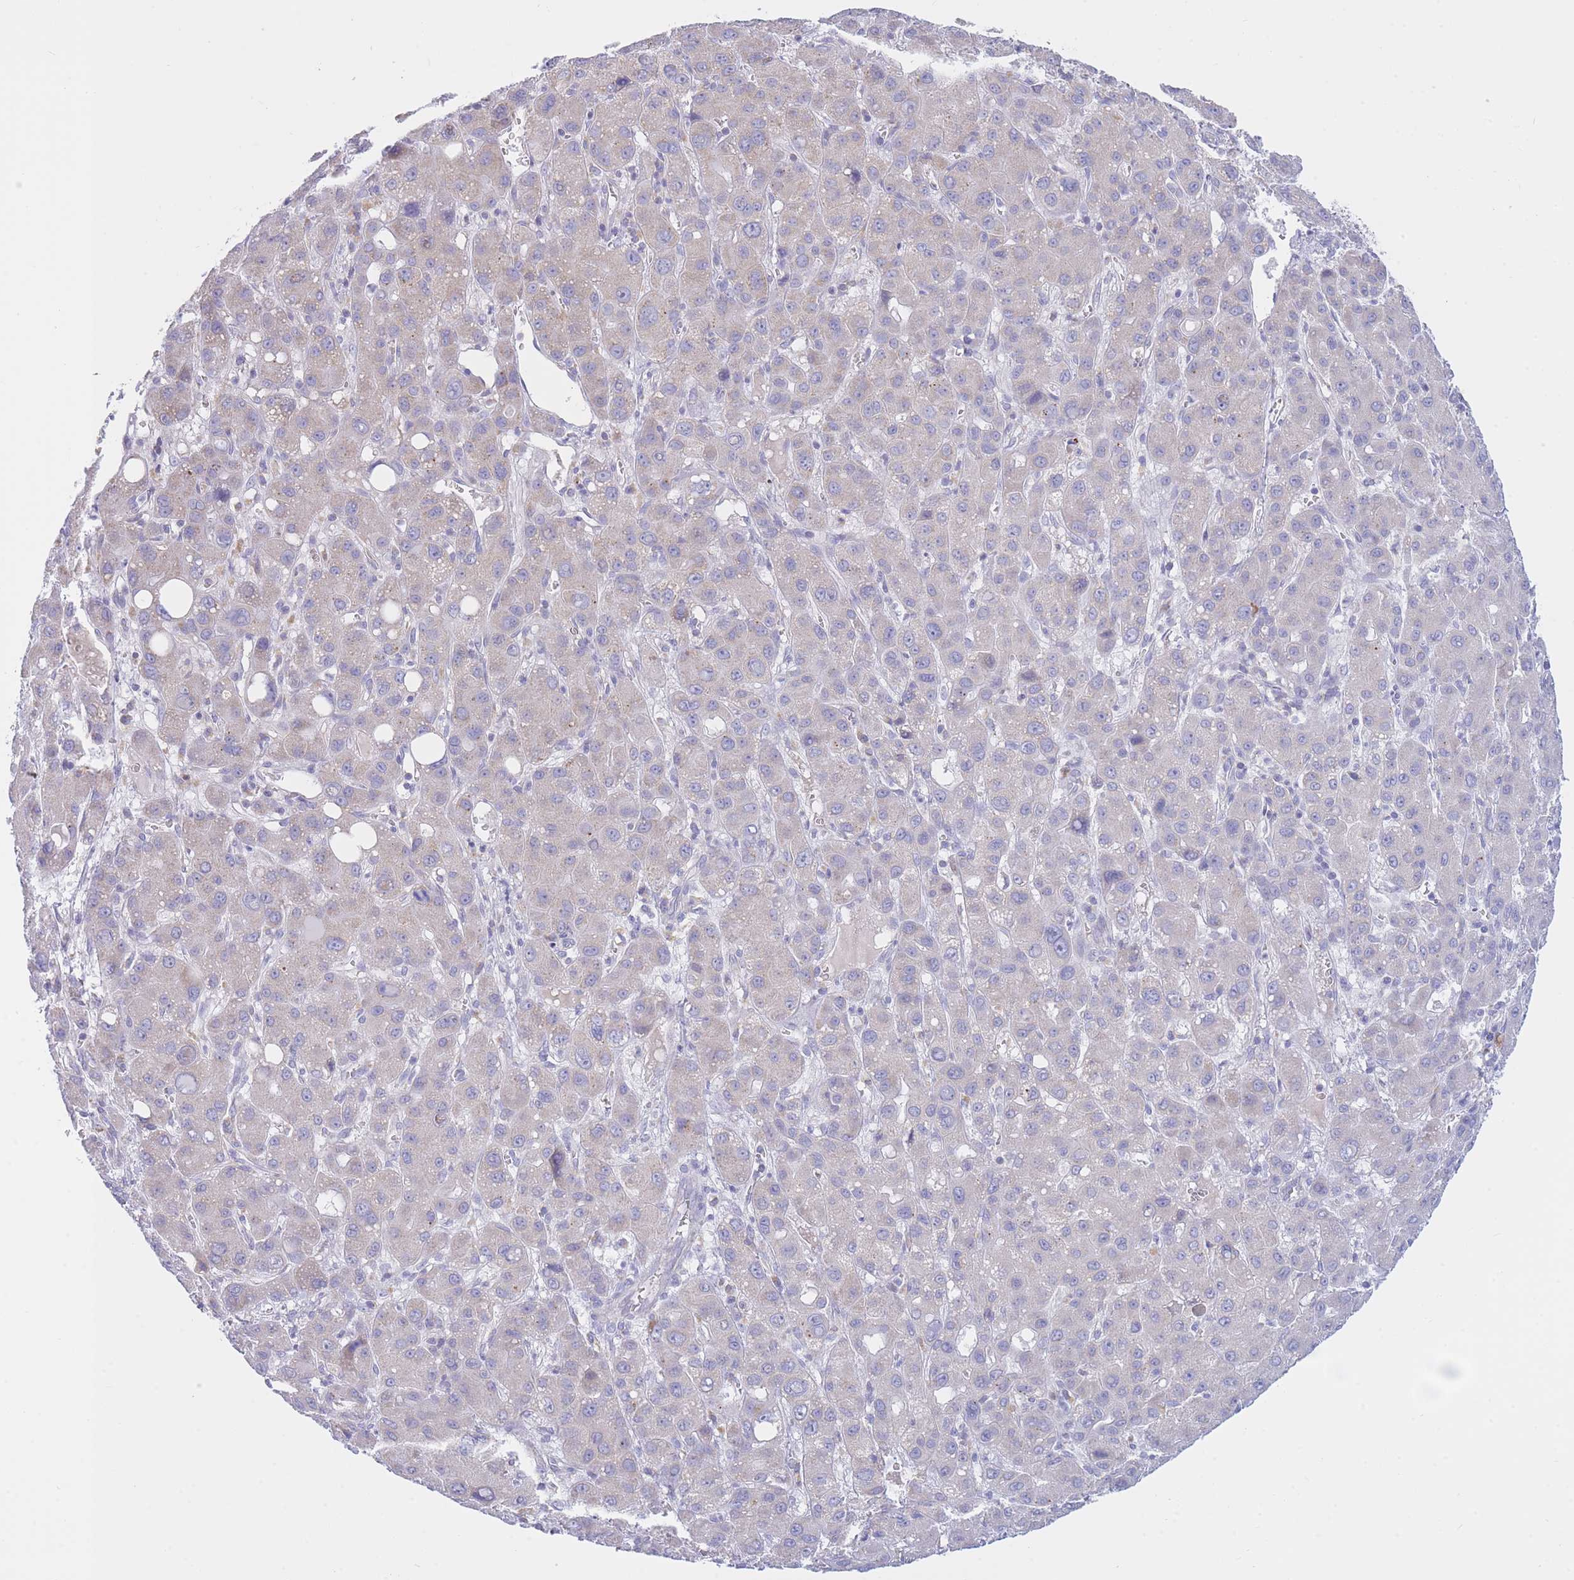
{"staining": {"intensity": "negative", "quantity": "none", "location": "none"}, "tissue": "liver cancer", "cell_type": "Tumor cells", "image_type": "cancer", "snomed": [{"axis": "morphology", "description": "Carcinoma, Hepatocellular, NOS"}, {"axis": "topography", "description": "Liver"}], "caption": "Liver cancer was stained to show a protein in brown. There is no significant staining in tumor cells. (DAB (3,3'-diaminobenzidine) immunohistochemistry, high magnification).", "gene": "NANP", "patient": {"sex": "male", "age": 55}}